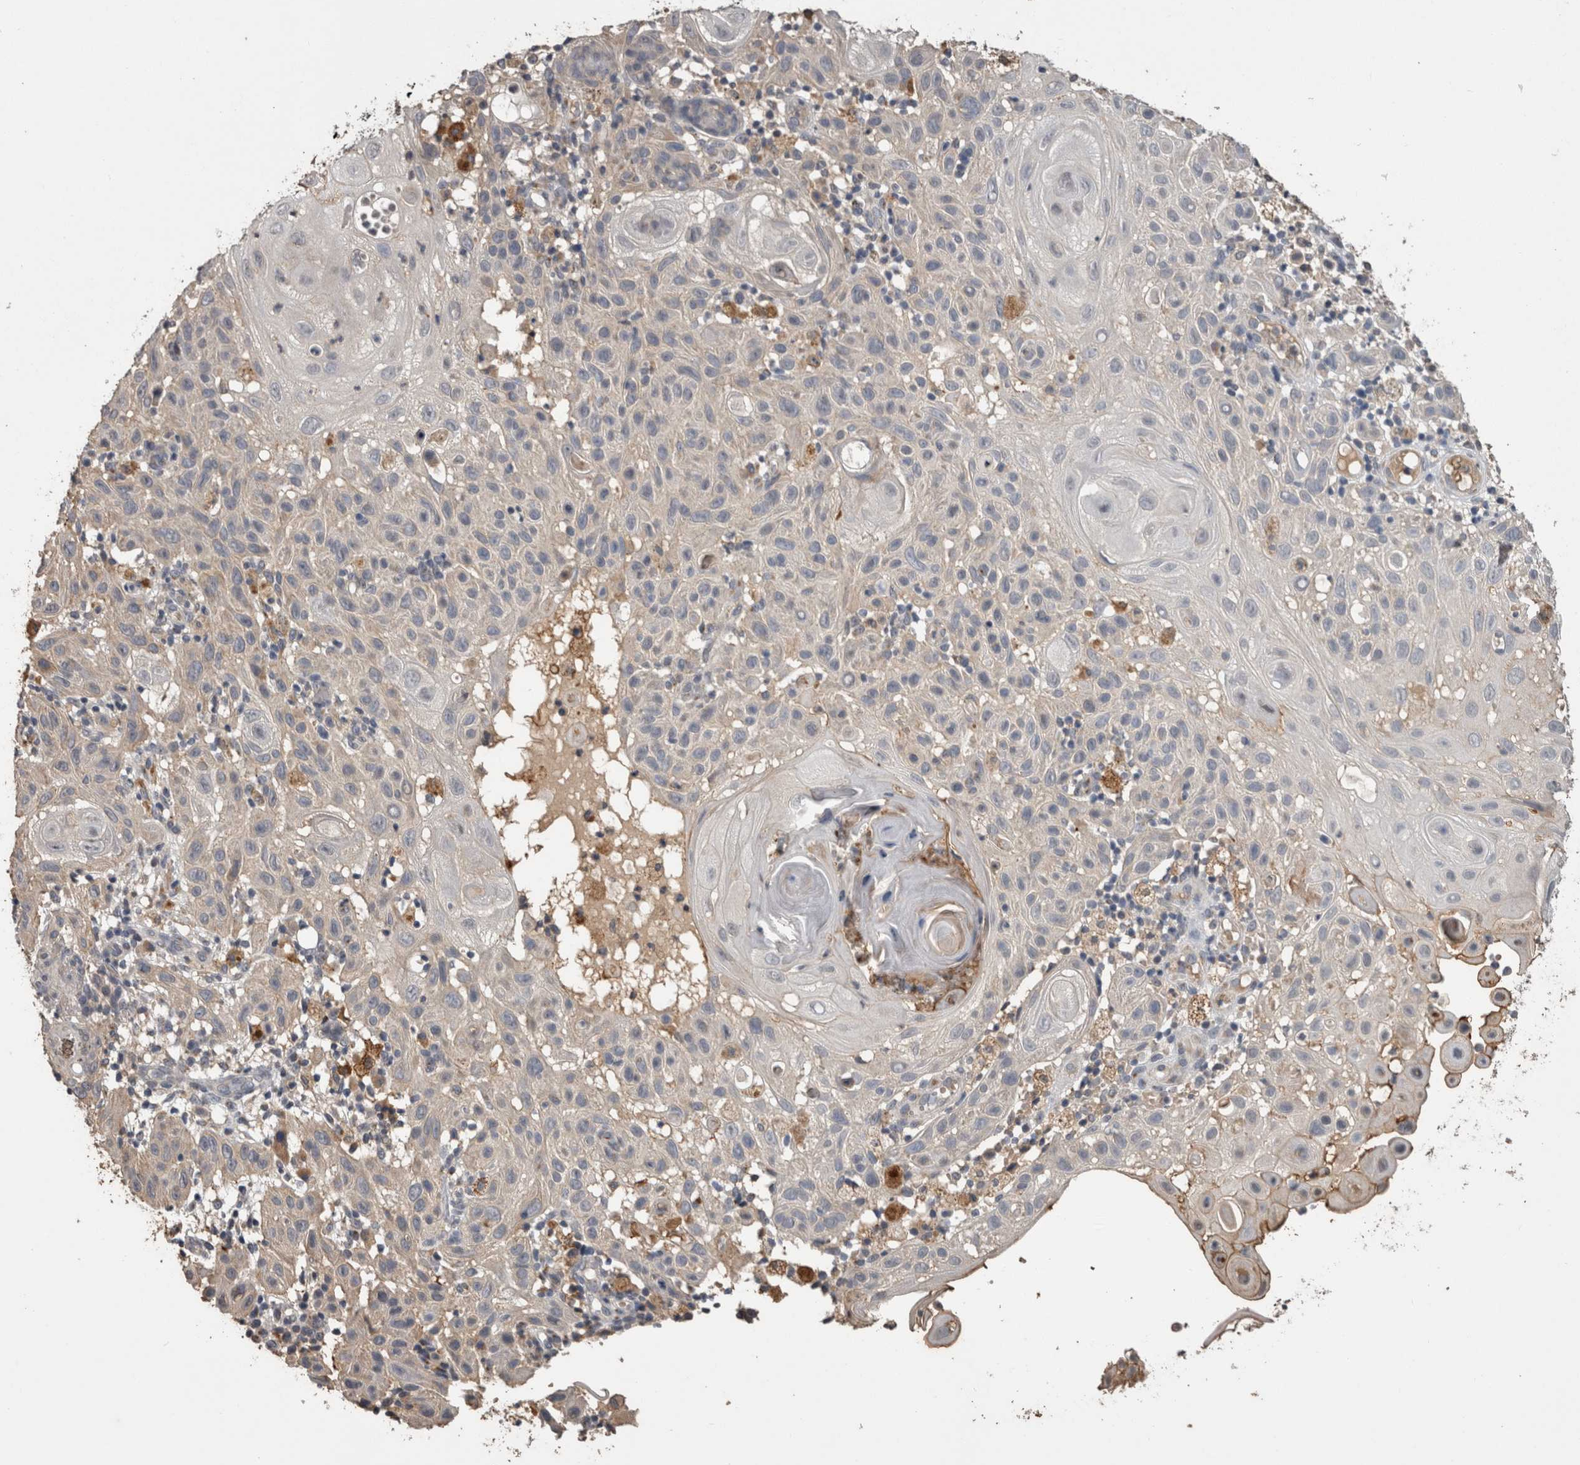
{"staining": {"intensity": "weak", "quantity": "<25%", "location": "cytoplasmic/membranous"}, "tissue": "skin cancer", "cell_type": "Tumor cells", "image_type": "cancer", "snomed": [{"axis": "morphology", "description": "Normal tissue, NOS"}, {"axis": "morphology", "description": "Squamous cell carcinoma, NOS"}, {"axis": "topography", "description": "Skin"}], "caption": "Tumor cells show no significant protein staining in skin squamous cell carcinoma.", "gene": "ANXA13", "patient": {"sex": "female", "age": 96}}